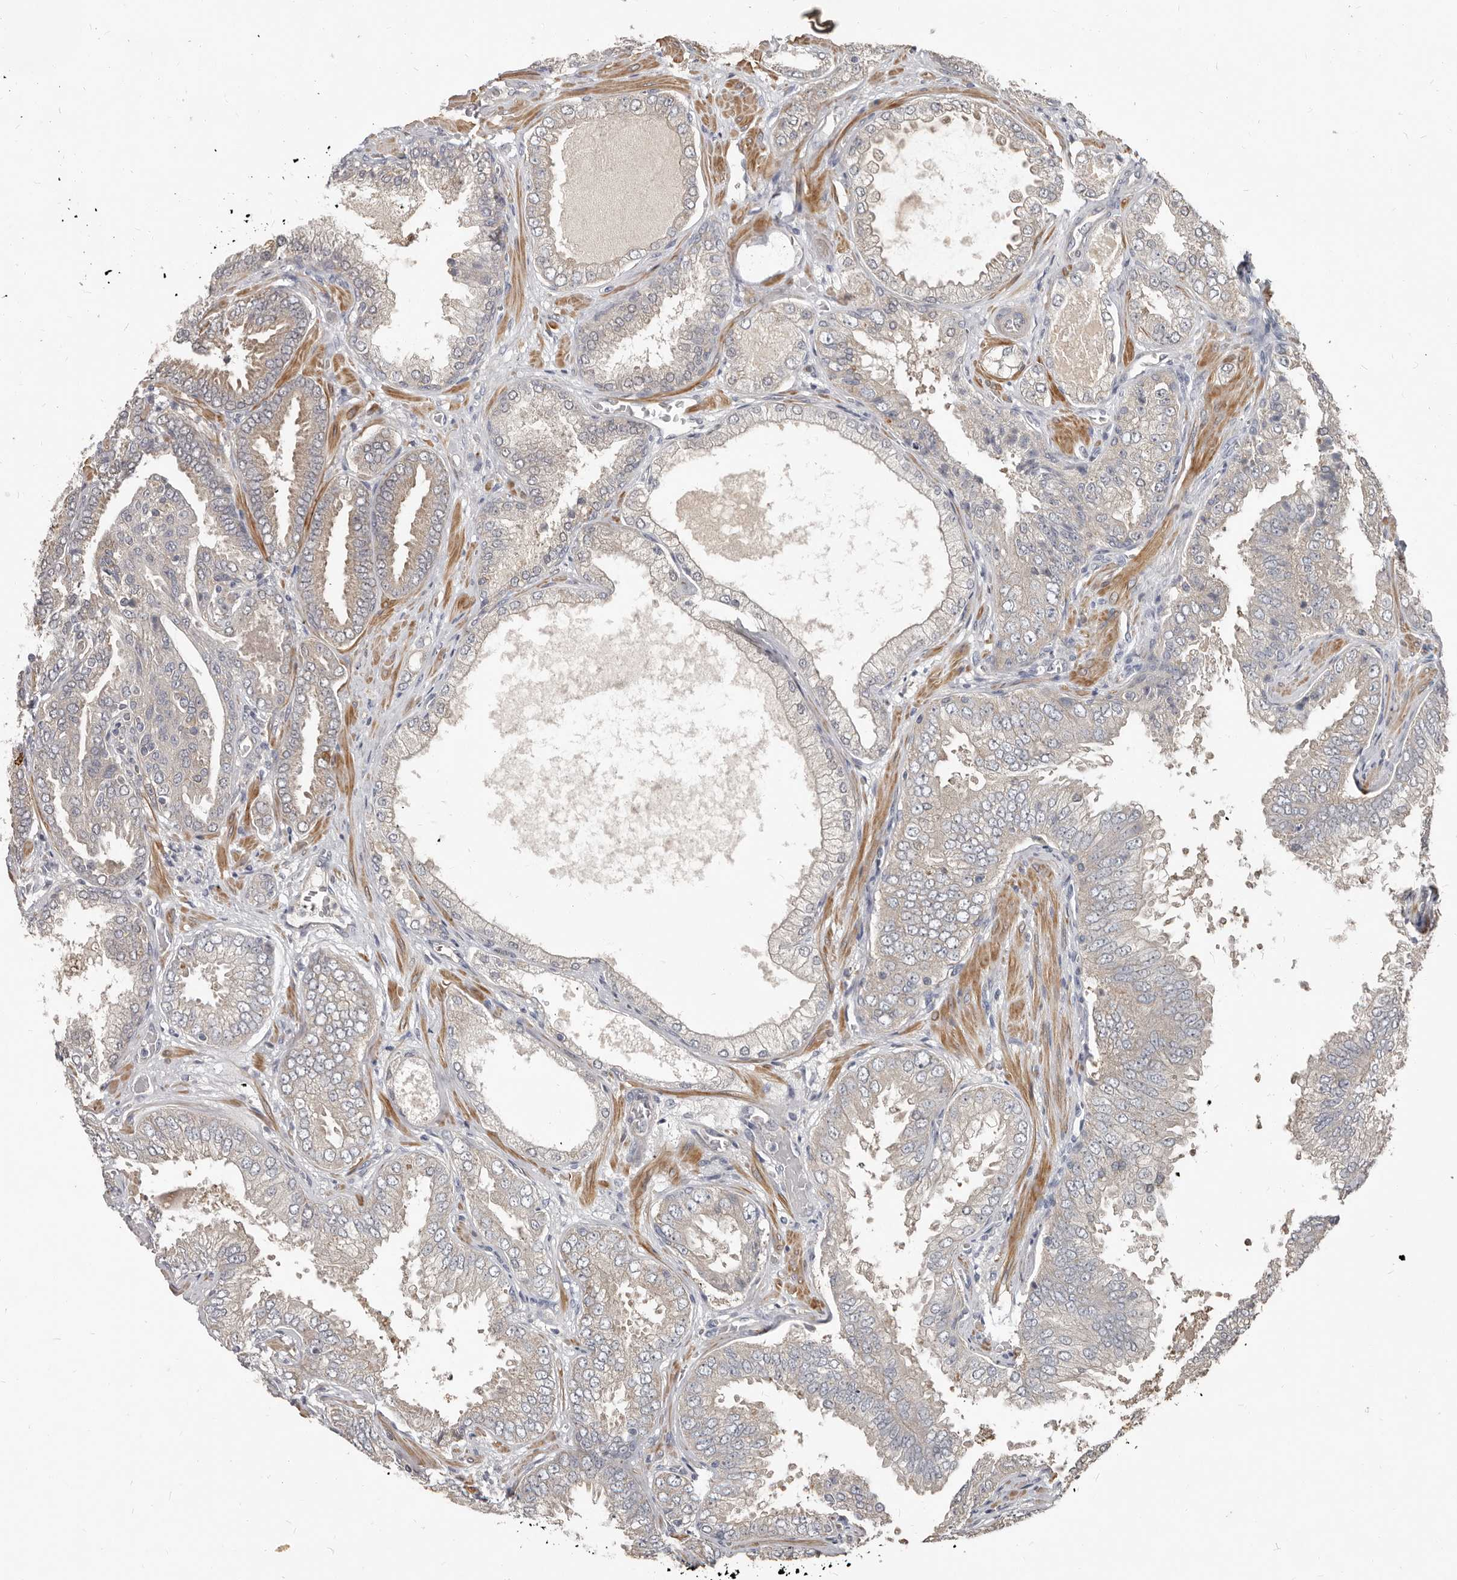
{"staining": {"intensity": "moderate", "quantity": "<25%", "location": "cytoplasmic/membranous"}, "tissue": "prostate cancer", "cell_type": "Tumor cells", "image_type": "cancer", "snomed": [{"axis": "morphology", "description": "Adenocarcinoma, High grade"}, {"axis": "topography", "description": "Prostate"}], "caption": "Protein staining shows moderate cytoplasmic/membranous positivity in about <25% of tumor cells in prostate cancer (adenocarcinoma (high-grade)). (brown staining indicates protein expression, while blue staining denotes nuclei).", "gene": "AKNAD1", "patient": {"sex": "male", "age": 58}}